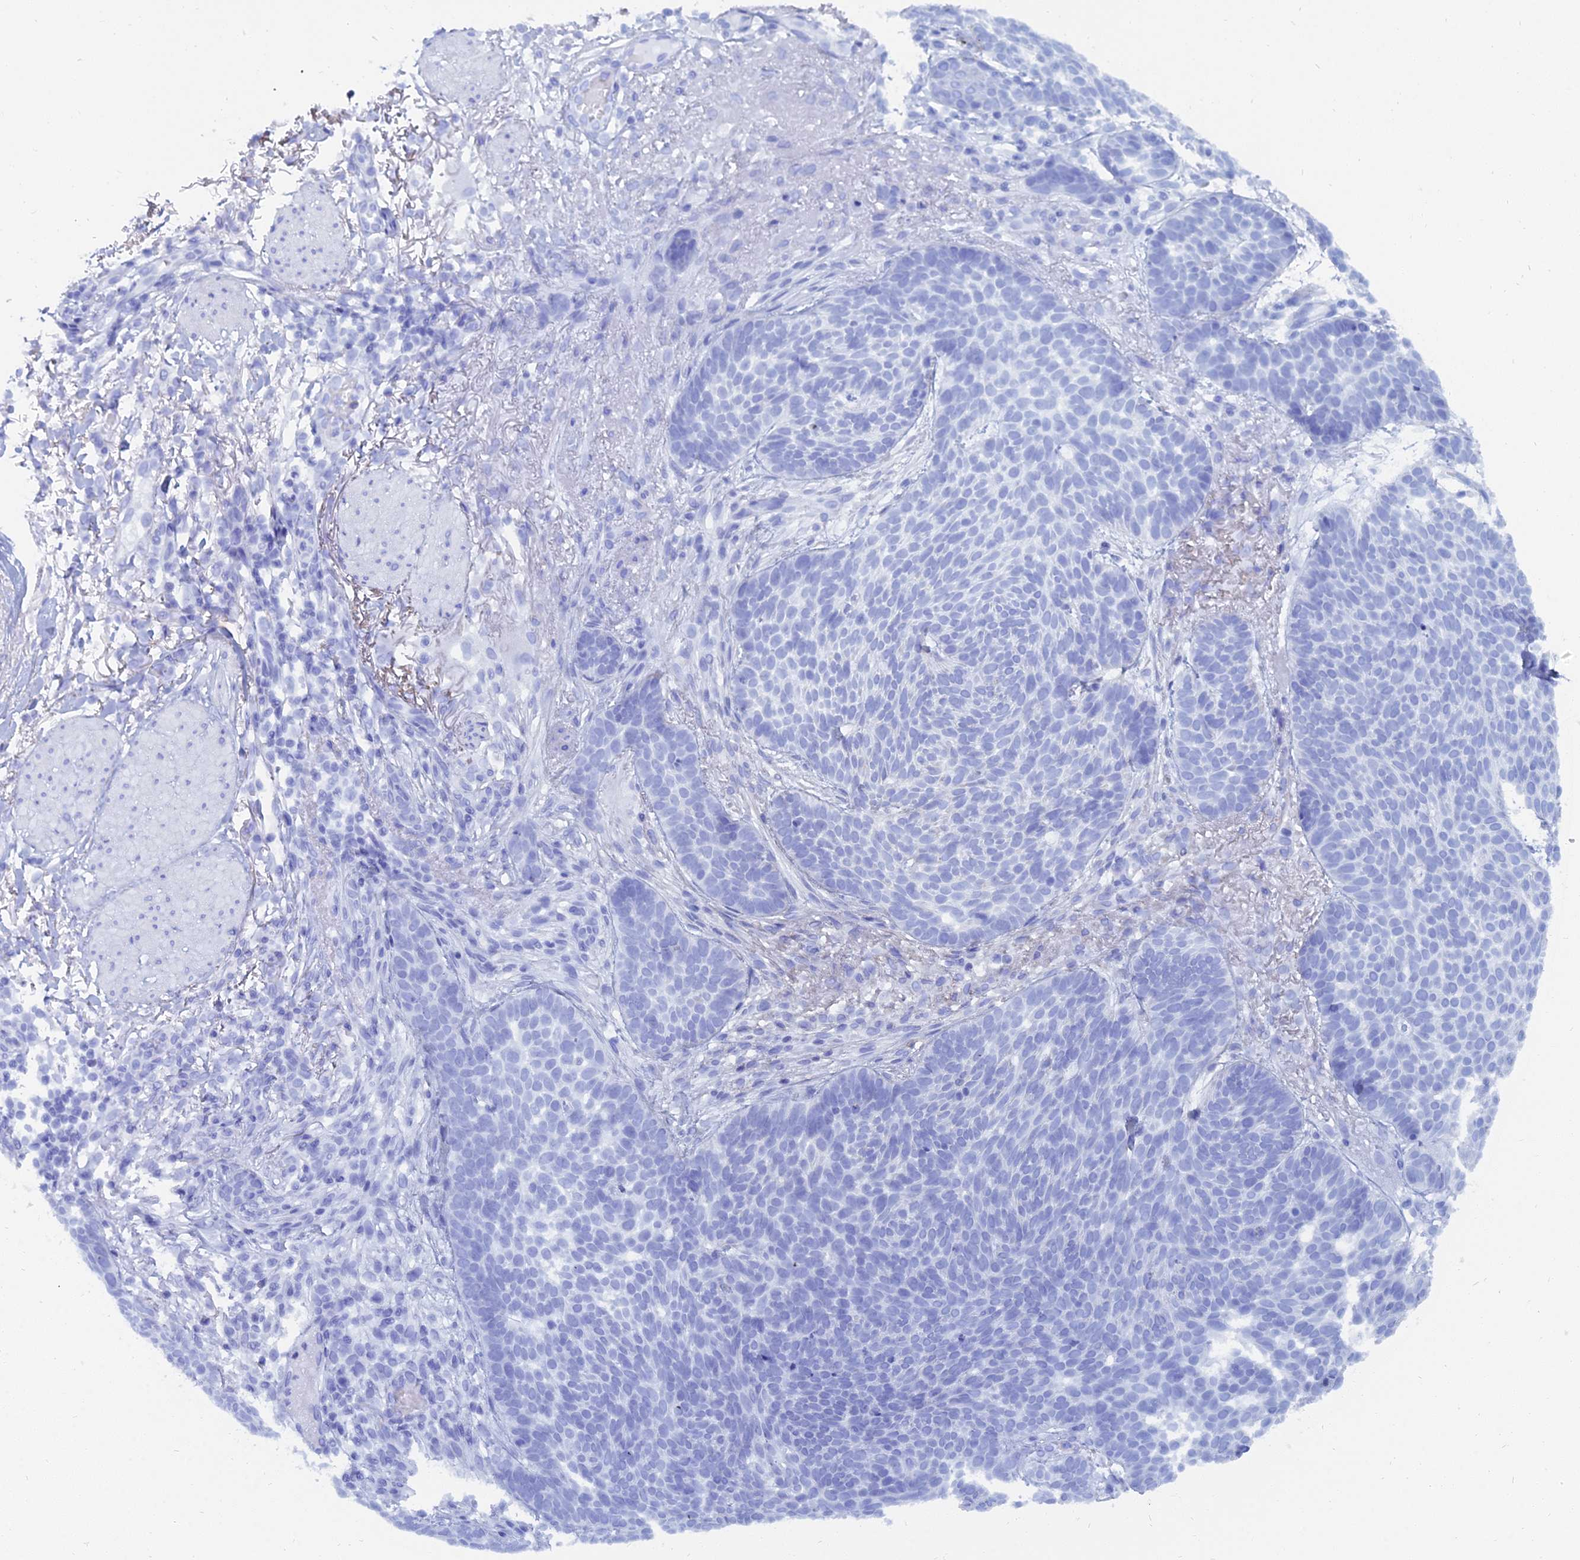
{"staining": {"intensity": "negative", "quantity": "none", "location": "none"}, "tissue": "skin cancer", "cell_type": "Tumor cells", "image_type": "cancer", "snomed": [{"axis": "morphology", "description": "Normal tissue, NOS"}, {"axis": "morphology", "description": "Basal cell carcinoma"}, {"axis": "topography", "description": "Skin"}], "caption": "Tumor cells are negative for brown protein staining in skin basal cell carcinoma.", "gene": "TRIM43B", "patient": {"sex": "male", "age": 64}}